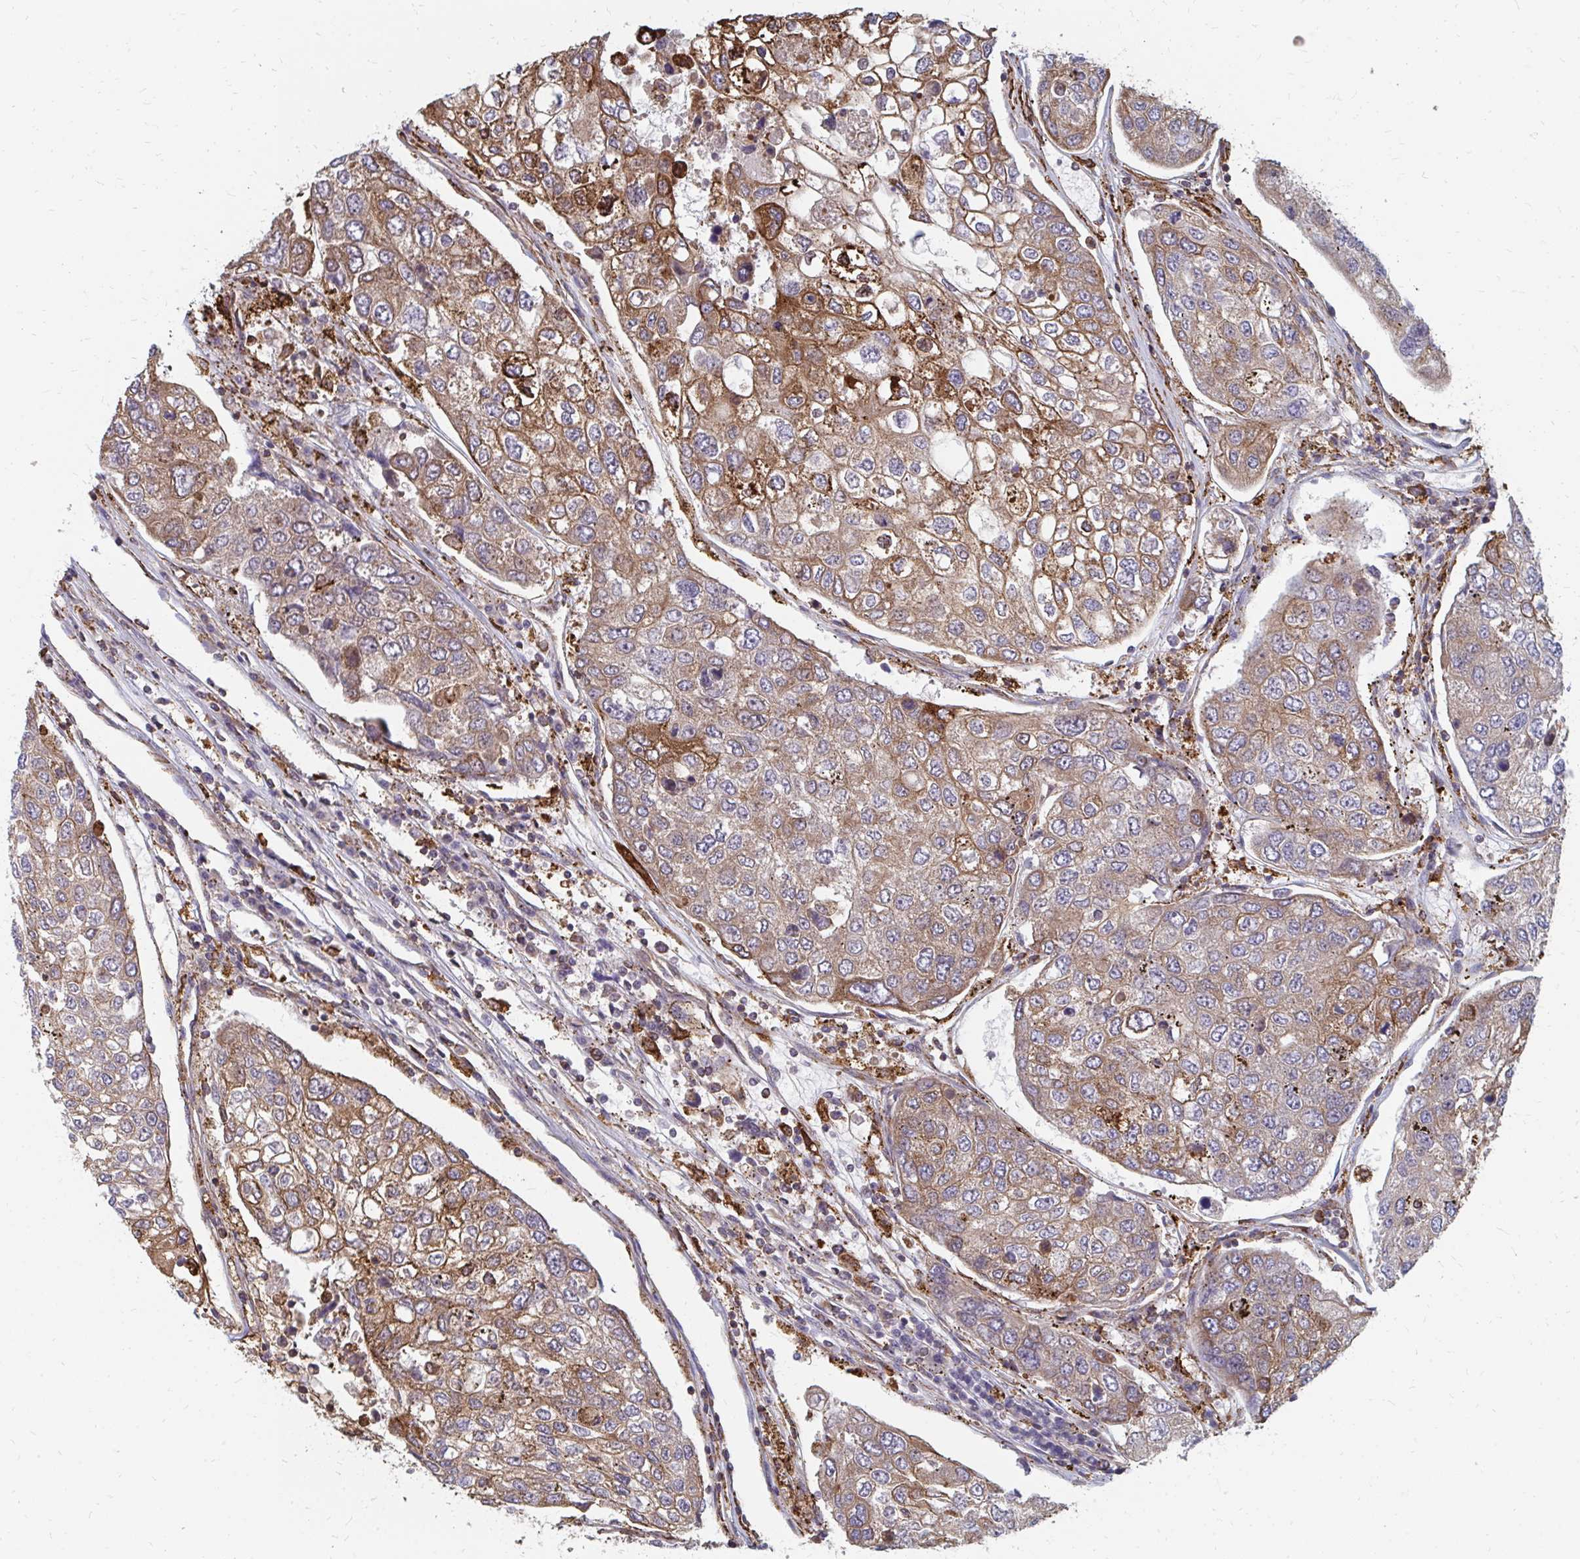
{"staining": {"intensity": "moderate", "quantity": ">75%", "location": "cytoplasmic/membranous"}, "tissue": "urothelial cancer", "cell_type": "Tumor cells", "image_type": "cancer", "snomed": [{"axis": "morphology", "description": "Urothelial carcinoma, High grade"}, {"axis": "topography", "description": "Lymph node"}, {"axis": "topography", "description": "Urinary bladder"}], "caption": "Protein expression analysis of urothelial cancer shows moderate cytoplasmic/membranous staining in about >75% of tumor cells.", "gene": "PPP1R13L", "patient": {"sex": "male", "age": 51}}